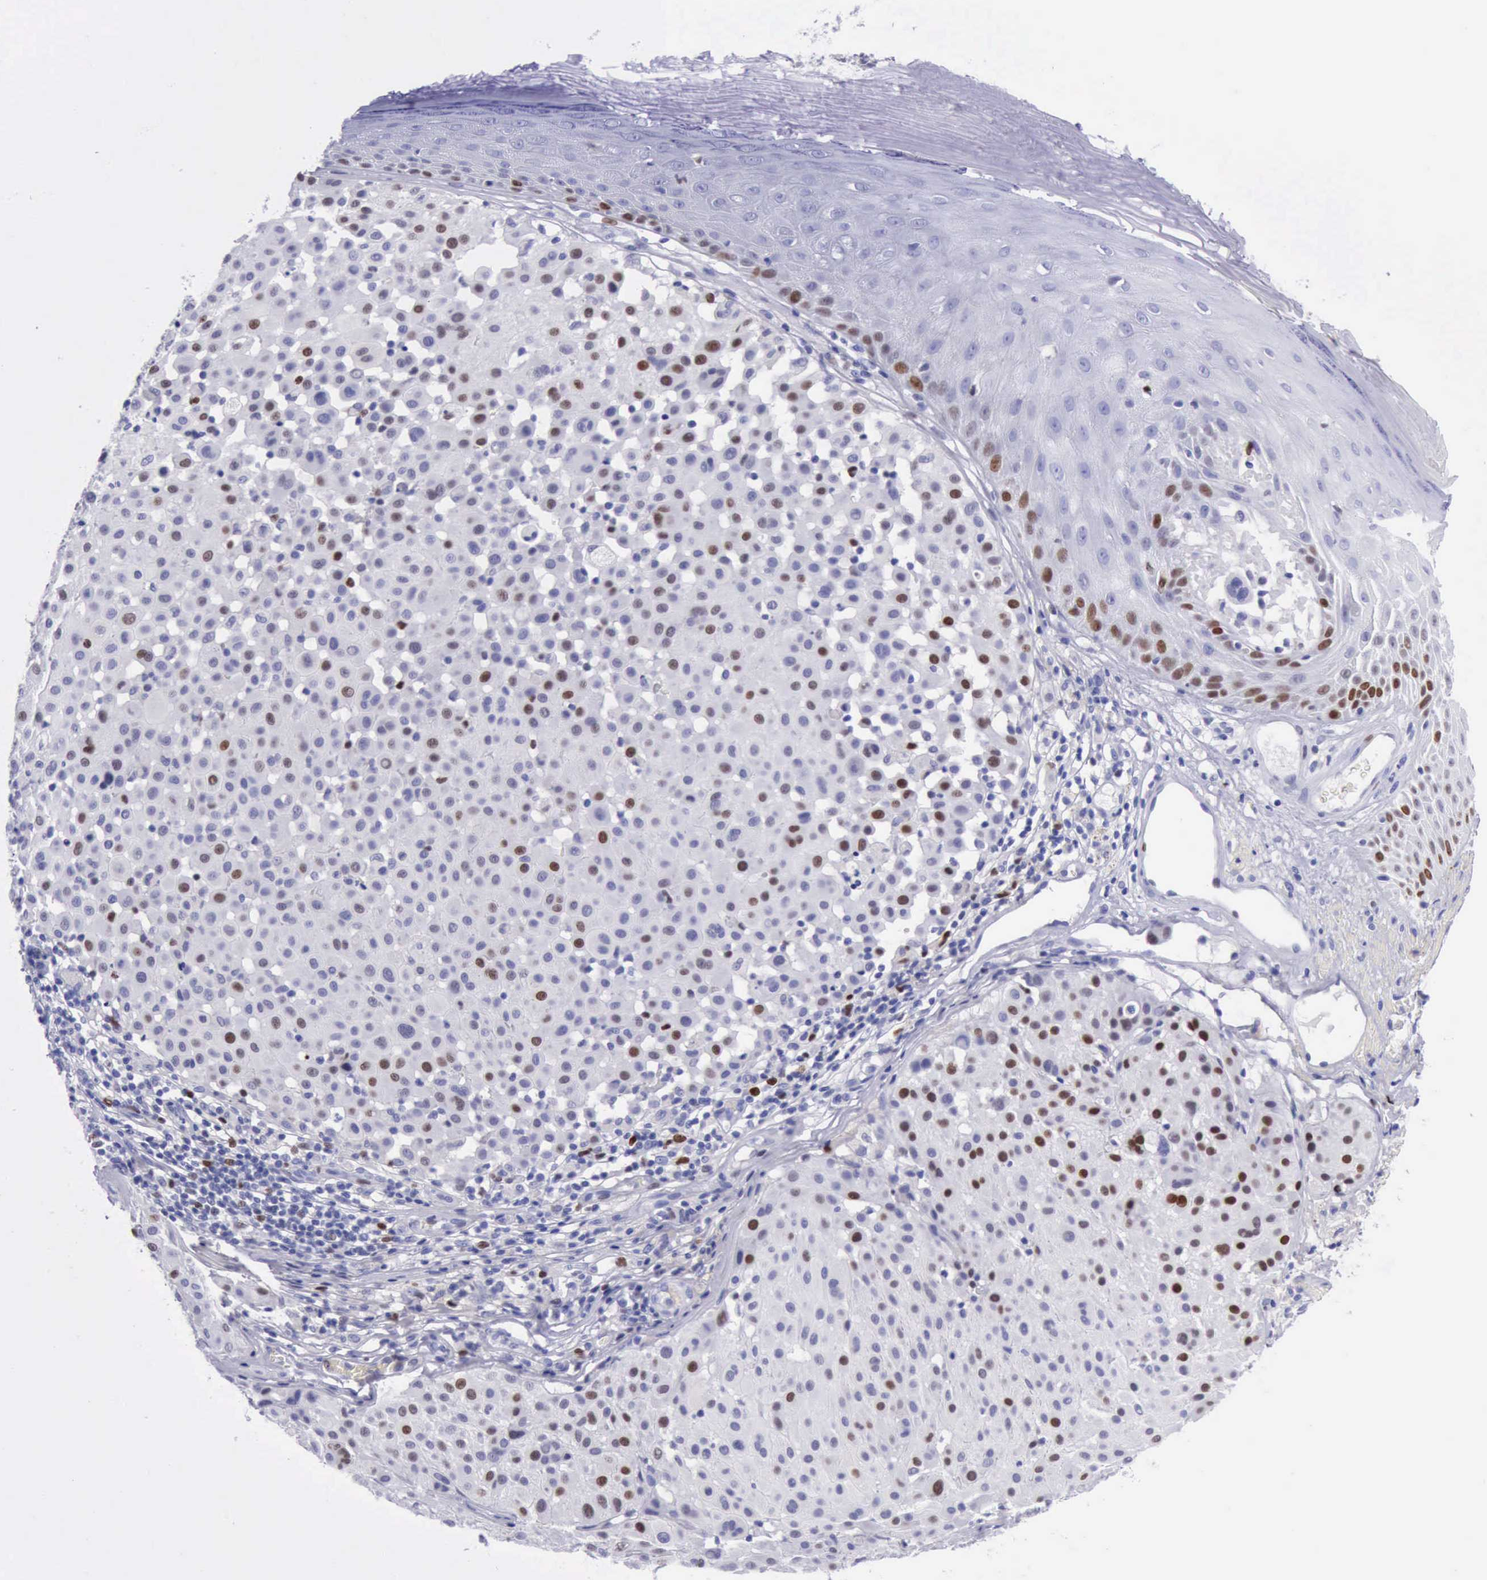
{"staining": {"intensity": "moderate", "quantity": "<25%", "location": "nuclear"}, "tissue": "melanoma", "cell_type": "Tumor cells", "image_type": "cancer", "snomed": [{"axis": "morphology", "description": "Malignant melanoma, NOS"}, {"axis": "topography", "description": "Skin"}], "caption": "Melanoma tissue shows moderate nuclear expression in about <25% of tumor cells, visualized by immunohistochemistry.", "gene": "MCM2", "patient": {"sex": "male", "age": 36}}